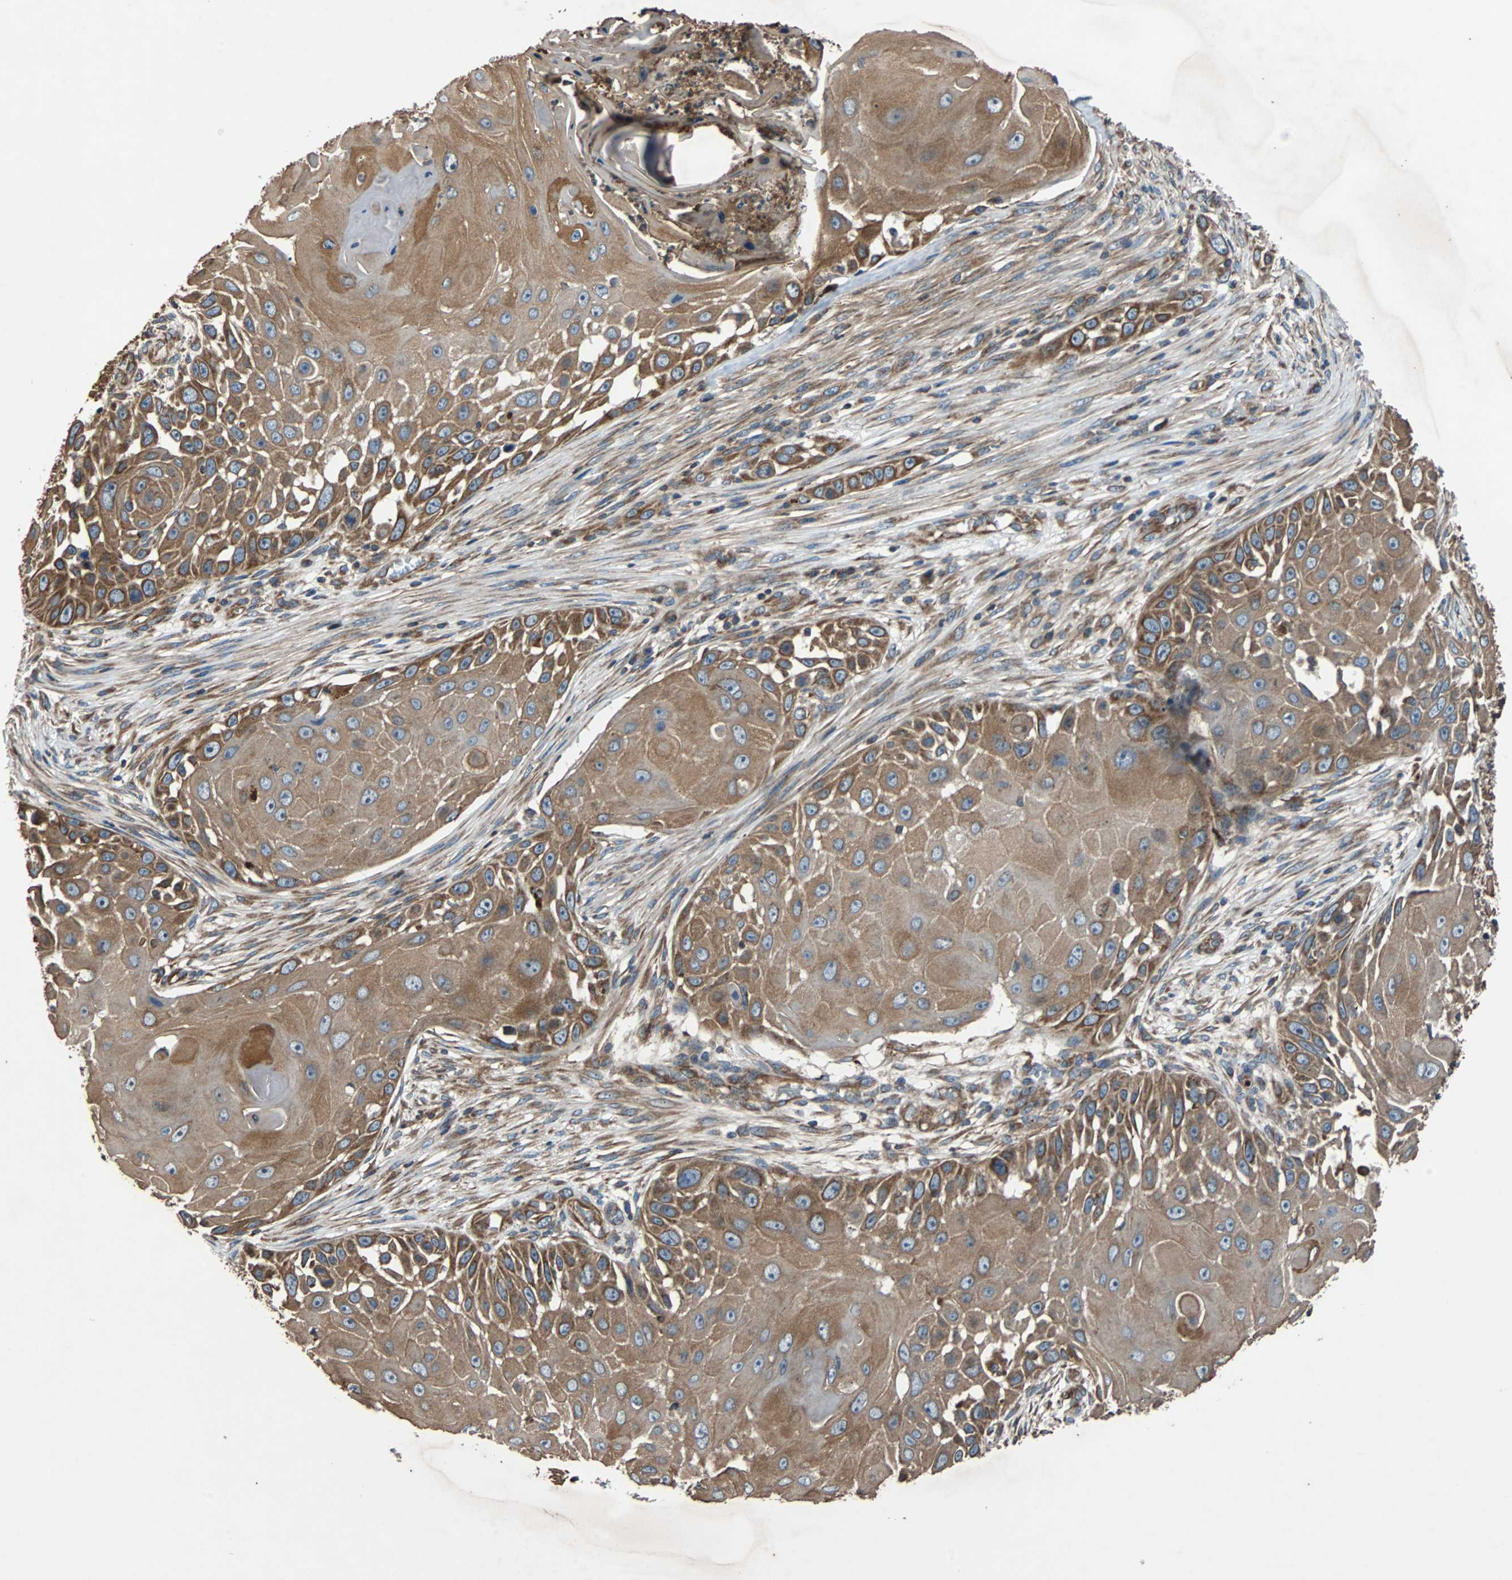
{"staining": {"intensity": "moderate", "quantity": ">75%", "location": "cytoplasmic/membranous"}, "tissue": "skin cancer", "cell_type": "Tumor cells", "image_type": "cancer", "snomed": [{"axis": "morphology", "description": "Squamous cell carcinoma, NOS"}, {"axis": "topography", "description": "Skin"}], "caption": "Squamous cell carcinoma (skin) tissue displays moderate cytoplasmic/membranous expression in about >75% of tumor cells, visualized by immunohistochemistry. (Stains: DAB (3,3'-diaminobenzidine) in brown, nuclei in blue, Microscopy: brightfield microscopy at high magnification).", "gene": "ACTR3", "patient": {"sex": "female", "age": 44}}